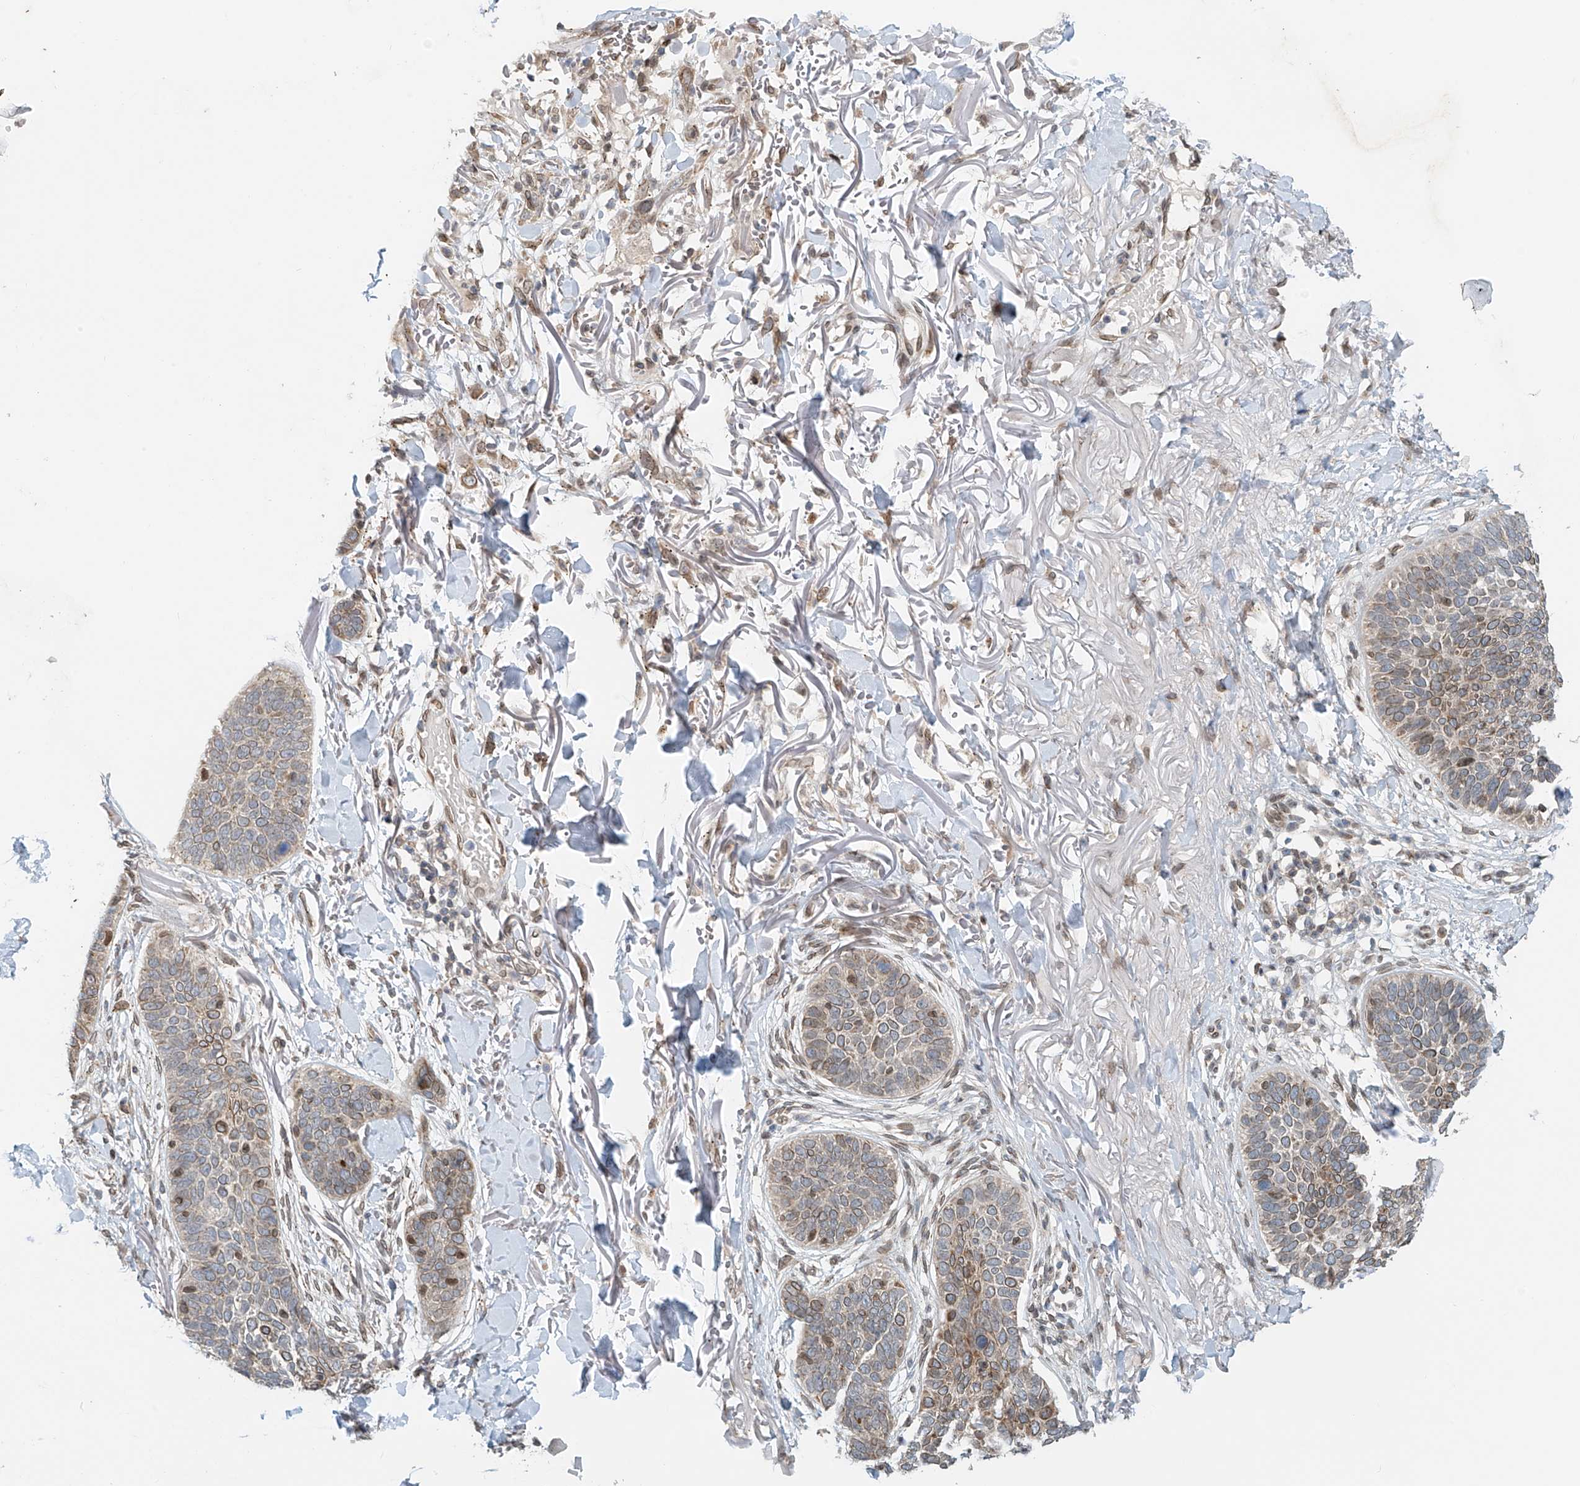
{"staining": {"intensity": "moderate", "quantity": "<25%", "location": "cytoplasmic/membranous"}, "tissue": "skin cancer", "cell_type": "Tumor cells", "image_type": "cancer", "snomed": [{"axis": "morphology", "description": "Basal cell carcinoma"}, {"axis": "topography", "description": "Skin"}], "caption": "About <25% of tumor cells in skin cancer (basal cell carcinoma) exhibit moderate cytoplasmic/membranous protein positivity as visualized by brown immunohistochemical staining.", "gene": "STARD9", "patient": {"sex": "male", "age": 85}}